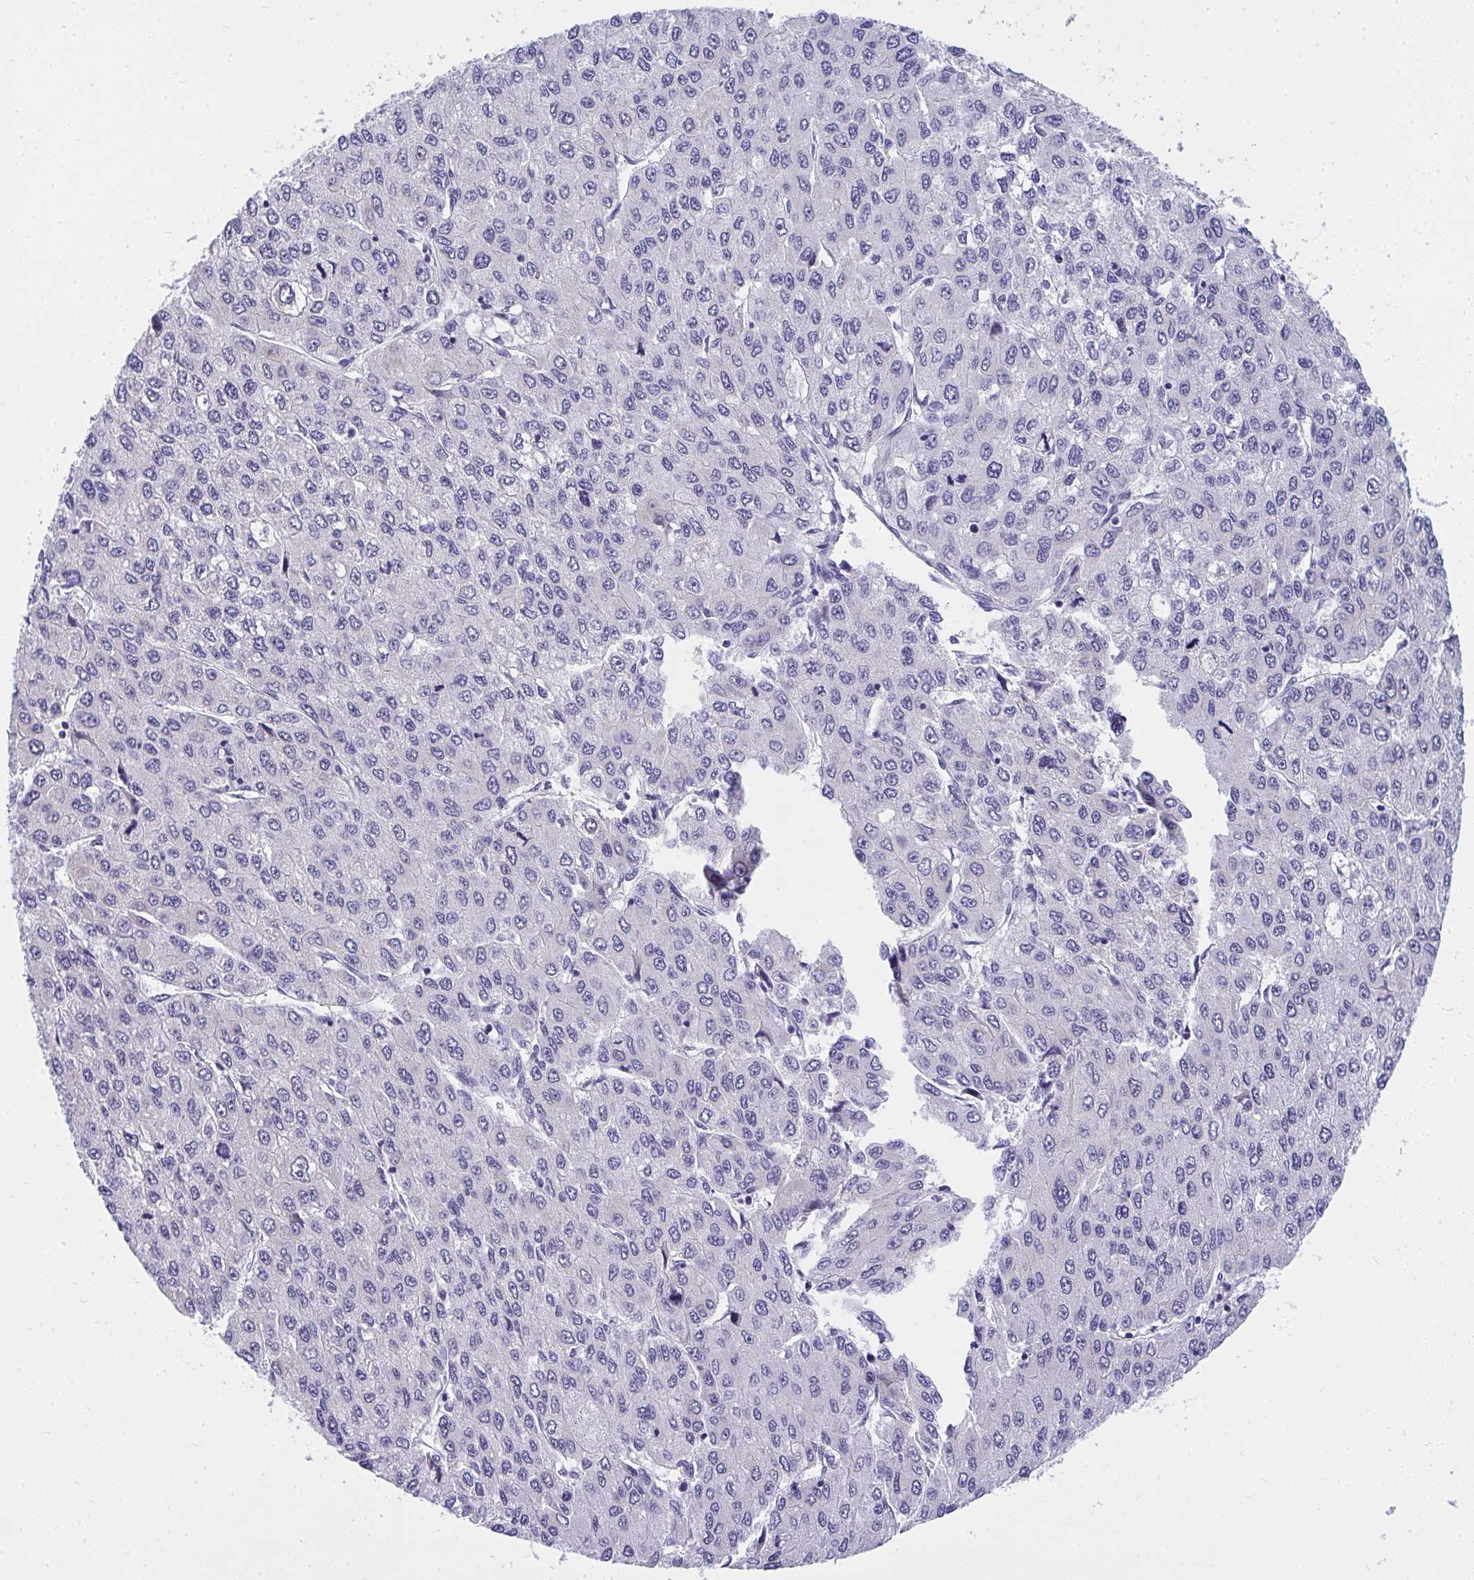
{"staining": {"intensity": "negative", "quantity": "none", "location": "none"}, "tissue": "liver cancer", "cell_type": "Tumor cells", "image_type": "cancer", "snomed": [{"axis": "morphology", "description": "Carcinoma, Hepatocellular, NOS"}, {"axis": "topography", "description": "Liver"}], "caption": "Liver cancer was stained to show a protein in brown. There is no significant expression in tumor cells.", "gene": "TSBP1", "patient": {"sex": "female", "age": 66}}